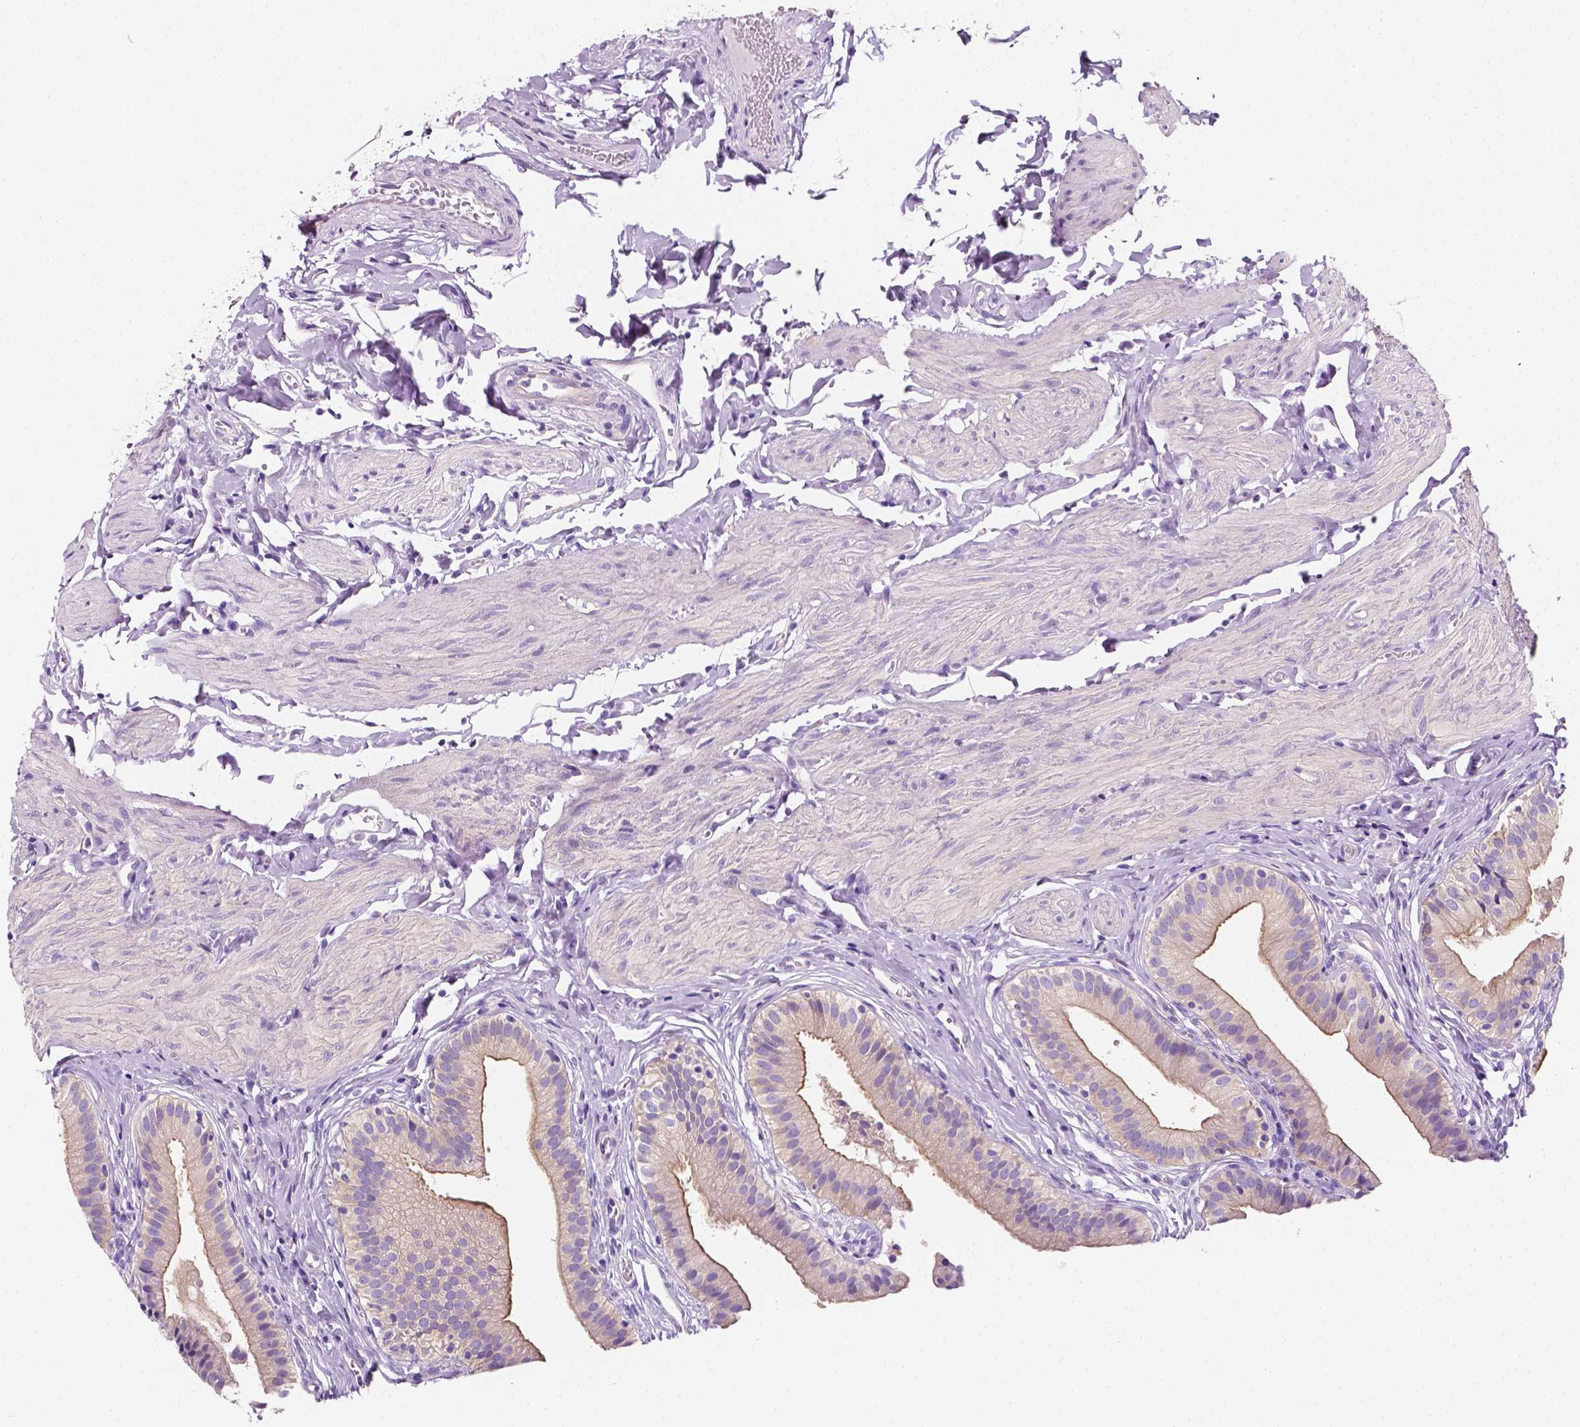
{"staining": {"intensity": "negative", "quantity": "none", "location": "none"}, "tissue": "gallbladder", "cell_type": "Glandular cells", "image_type": "normal", "snomed": [{"axis": "morphology", "description": "Normal tissue, NOS"}, {"axis": "topography", "description": "Gallbladder"}], "caption": "IHC histopathology image of unremarkable gallbladder: human gallbladder stained with DAB reveals no significant protein expression in glandular cells.", "gene": "SIRT2", "patient": {"sex": "female", "age": 47}}